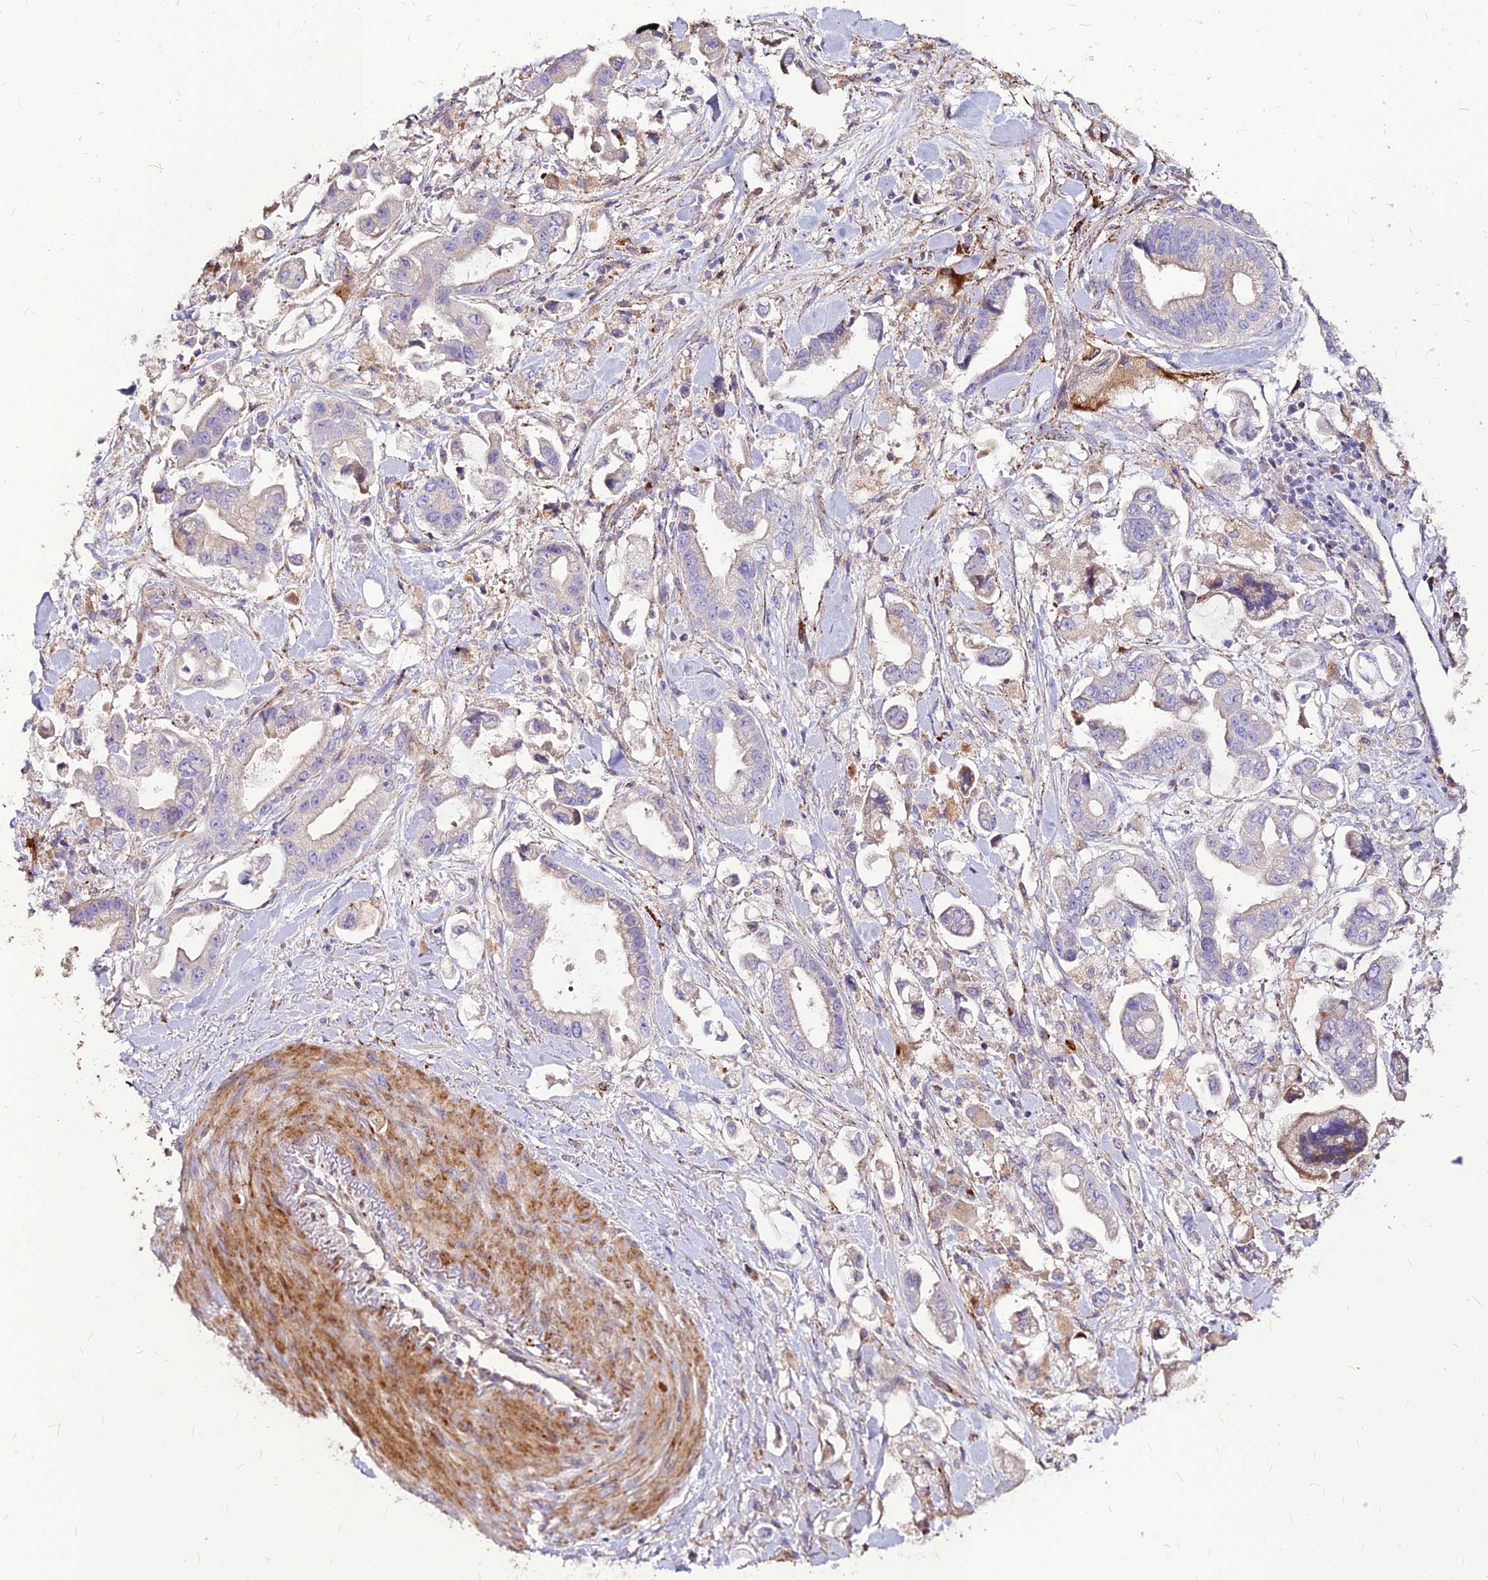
{"staining": {"intensity": "negative", "quantity": "none", "location": "none"}, "tissue": "stomach cancer", "cell_type": "Tumor cells", "image_type": "cancer", "snomed": [{"axis": "morphology", "description": "Adenocarcinoma, NOS"}, {"axis": "topography", "description": "Stomach"}], "caption": "Immunohistochemical staining of human adenocarcinoma (stomach) reveals no significant staining in tumor cells.", "gene": "RIMOC1", "patient": {"sex": "male", "age": 62}}